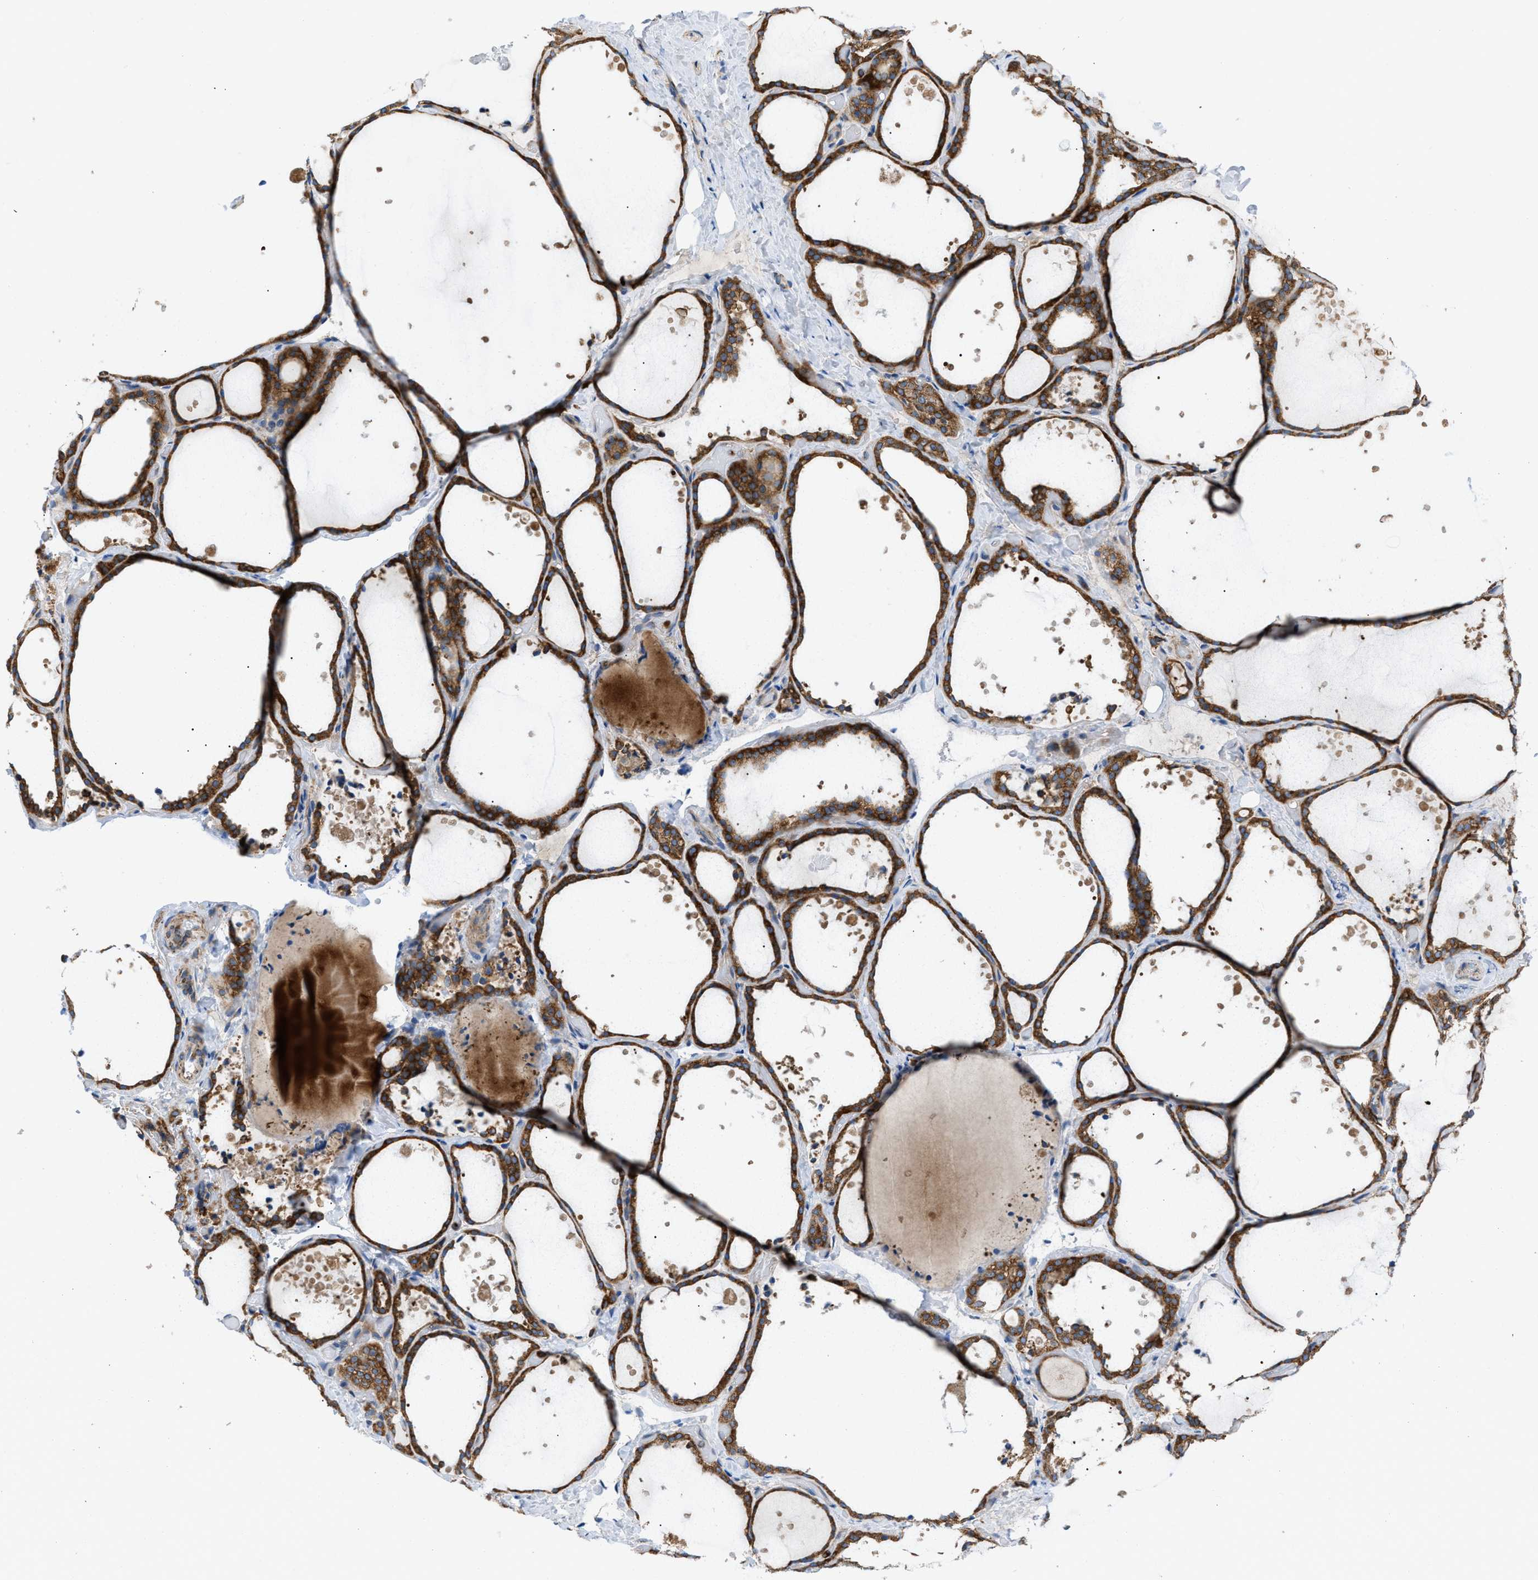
{"staining": {"intensity": "strong", "quantity": ">75%", "location": "cytoplasmic/membranous"}, "tissue": "thyroid gland", "cell_type": "Glandular cells", "image_type": "normal", "snomed": [{"axis": "morphology", "description": "Normal tissue, NOS"}, {"axis": "topography", "description": "Thyroid gland"}], "caption": "This is a histology image of IHC staining of normal thyroid gland, which shows strong expression in the cytoplasmic/membranous of glandular cells.", "gene": "GPAT4", "patient": {"sex": "female", "age": 44}}